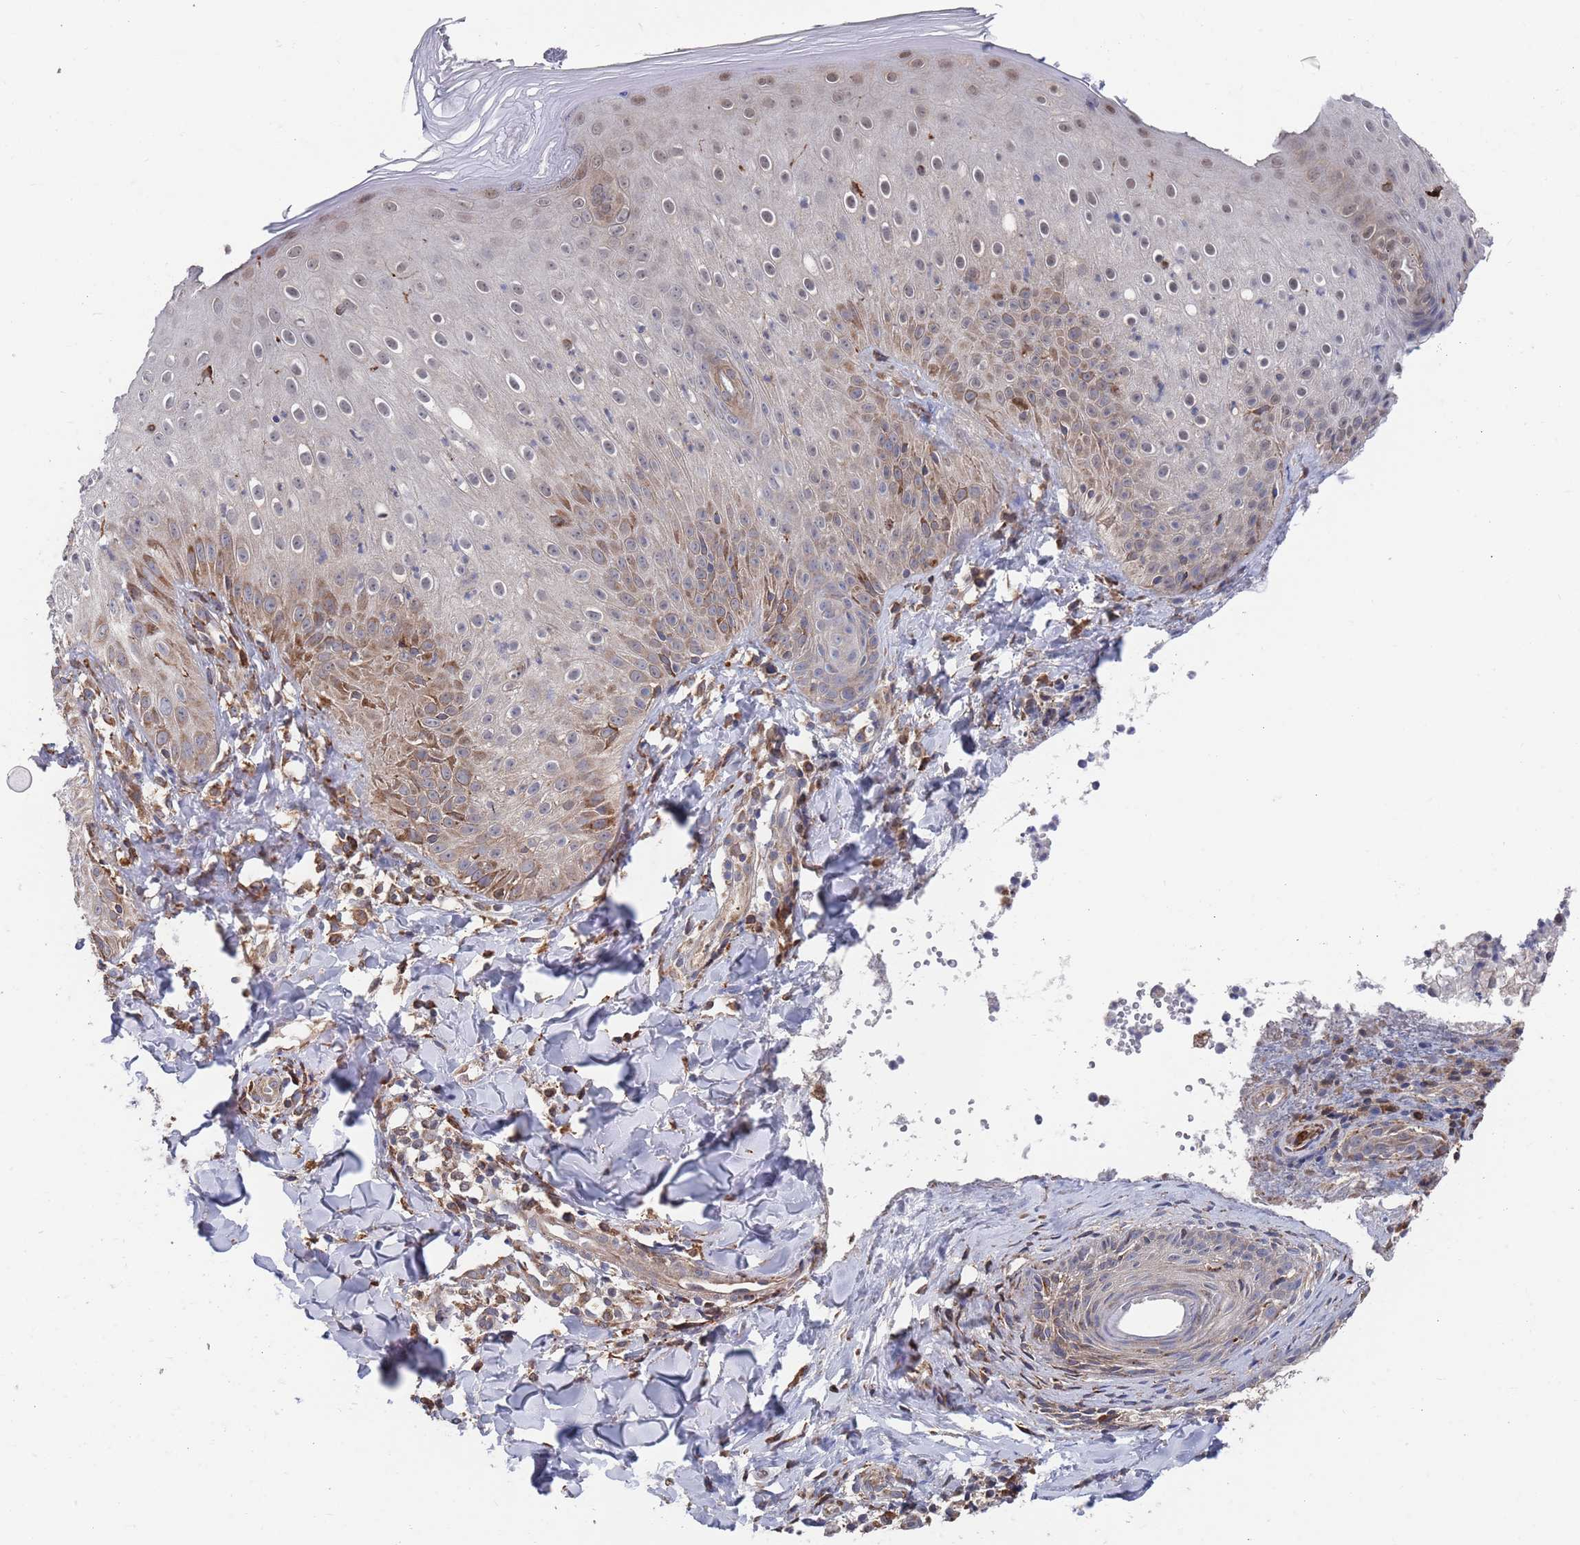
{"staining": {"intensity": "moderate", "quantity": "25%-75%", "location": "cytoplasmic/membranous"}, "tissue": "skin", "cell_type": "Epidermal cells", "image_type": "normal", "snomed": [{"axis": "morphology", "description": "Normal tissue, NOS"}, {"axis": "morphology", "description": "Inflammation, NOS"}, {"axis": "topography", "description": "Soft tissue"}, {"axis": "topography", "description": "Anal"}], "caption": "Brown immunohistochemical staining in unremarkable skin demonstrates moderate cytoplasmic/membranous expression in approximately 25%-75% of epidermal cells. Immunohistochemistry stains the protein of interest in brown and the nuclei are stained blue.", "gene": "GID8", "patient": {"sex": "female", "age": 15}}